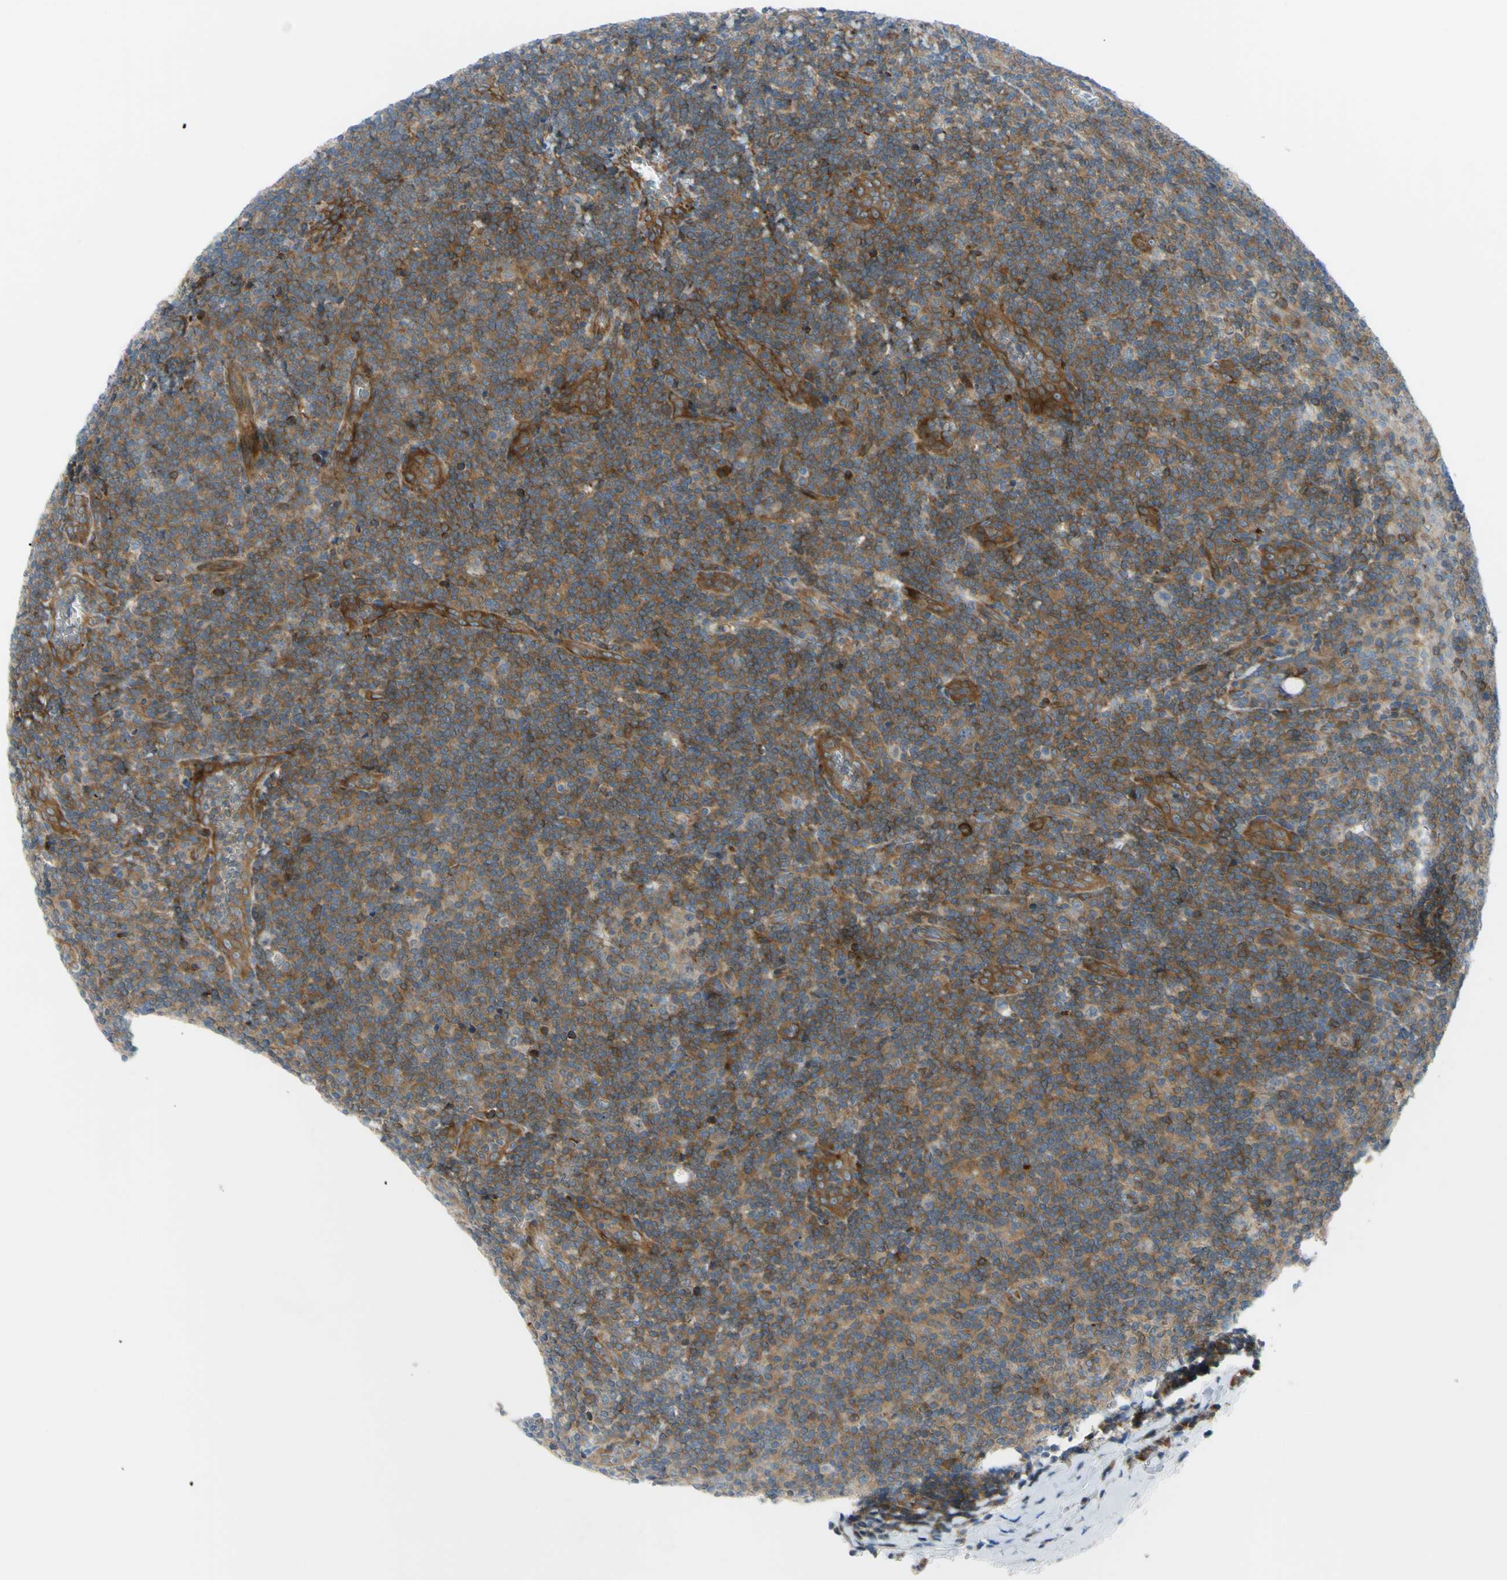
{"staining": {"intensity": "moderate", "quantity": ">75%", "location": "cytoplasmic/membranous"}, "tissue": "tonsil", "cell_type": "Germinal center cells", "image_type": "normal", "snomed": [{"axis": "morphology", "description": "Normal tissue, NOS"}, {"axis": "topography", "description": "Tonsil"}], "caption": "IHC histopathology image of benign tonsil: tonsil stained using immunohistochemistry (IHC) demonstrates medium levels of moderate protein expression localized specifically in the cytoplasmic/membranous of germinal center cells, appearing as a cytoplasmic/membranous brown color.", "gene": "PAK2", "patient": {"sex": "male", "age": 31}}